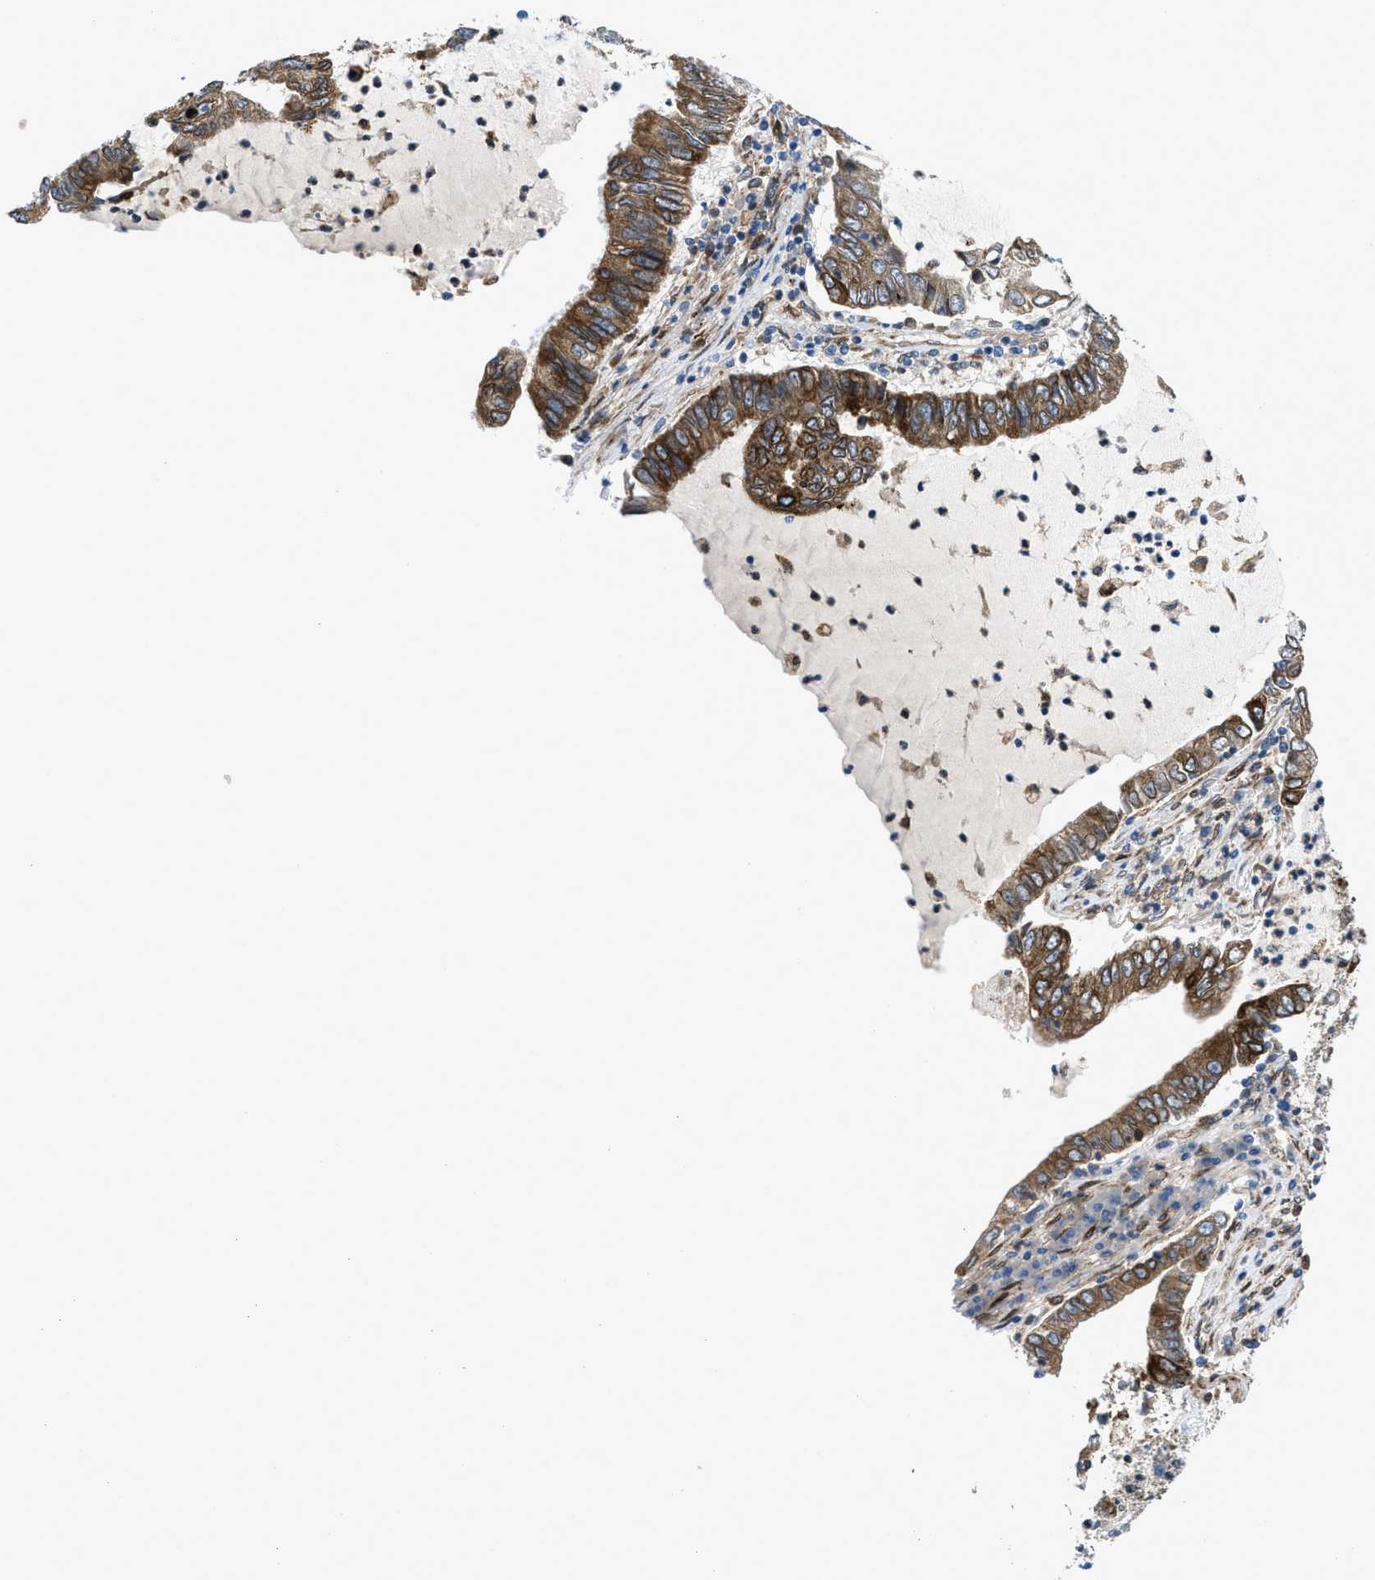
{"staining": {"intensity": "strong", "quantity": ">75%", "location": "cytoplasmic/membranous"}, "tissue": "lung cancer", "cell_type": "Tumor cells", "image_type": "cancer", "snomed": [{"axis": "morphology", "description": "Adenocarcinoma, NOS"}, {"axis": "topography", "description": "Lung"}], "caption": "A brown stain labels strong cytoplasmic/membranous positivity of a protein in human adenocarcinoma (lung) tumor cells. The staining is performed using DAB brown chromogen to label protein expression. The nuclei are counter-stained blue using hematoxylin.", "gene": "ERLIN2", "patient": {"sex": "female", "age": 51}}